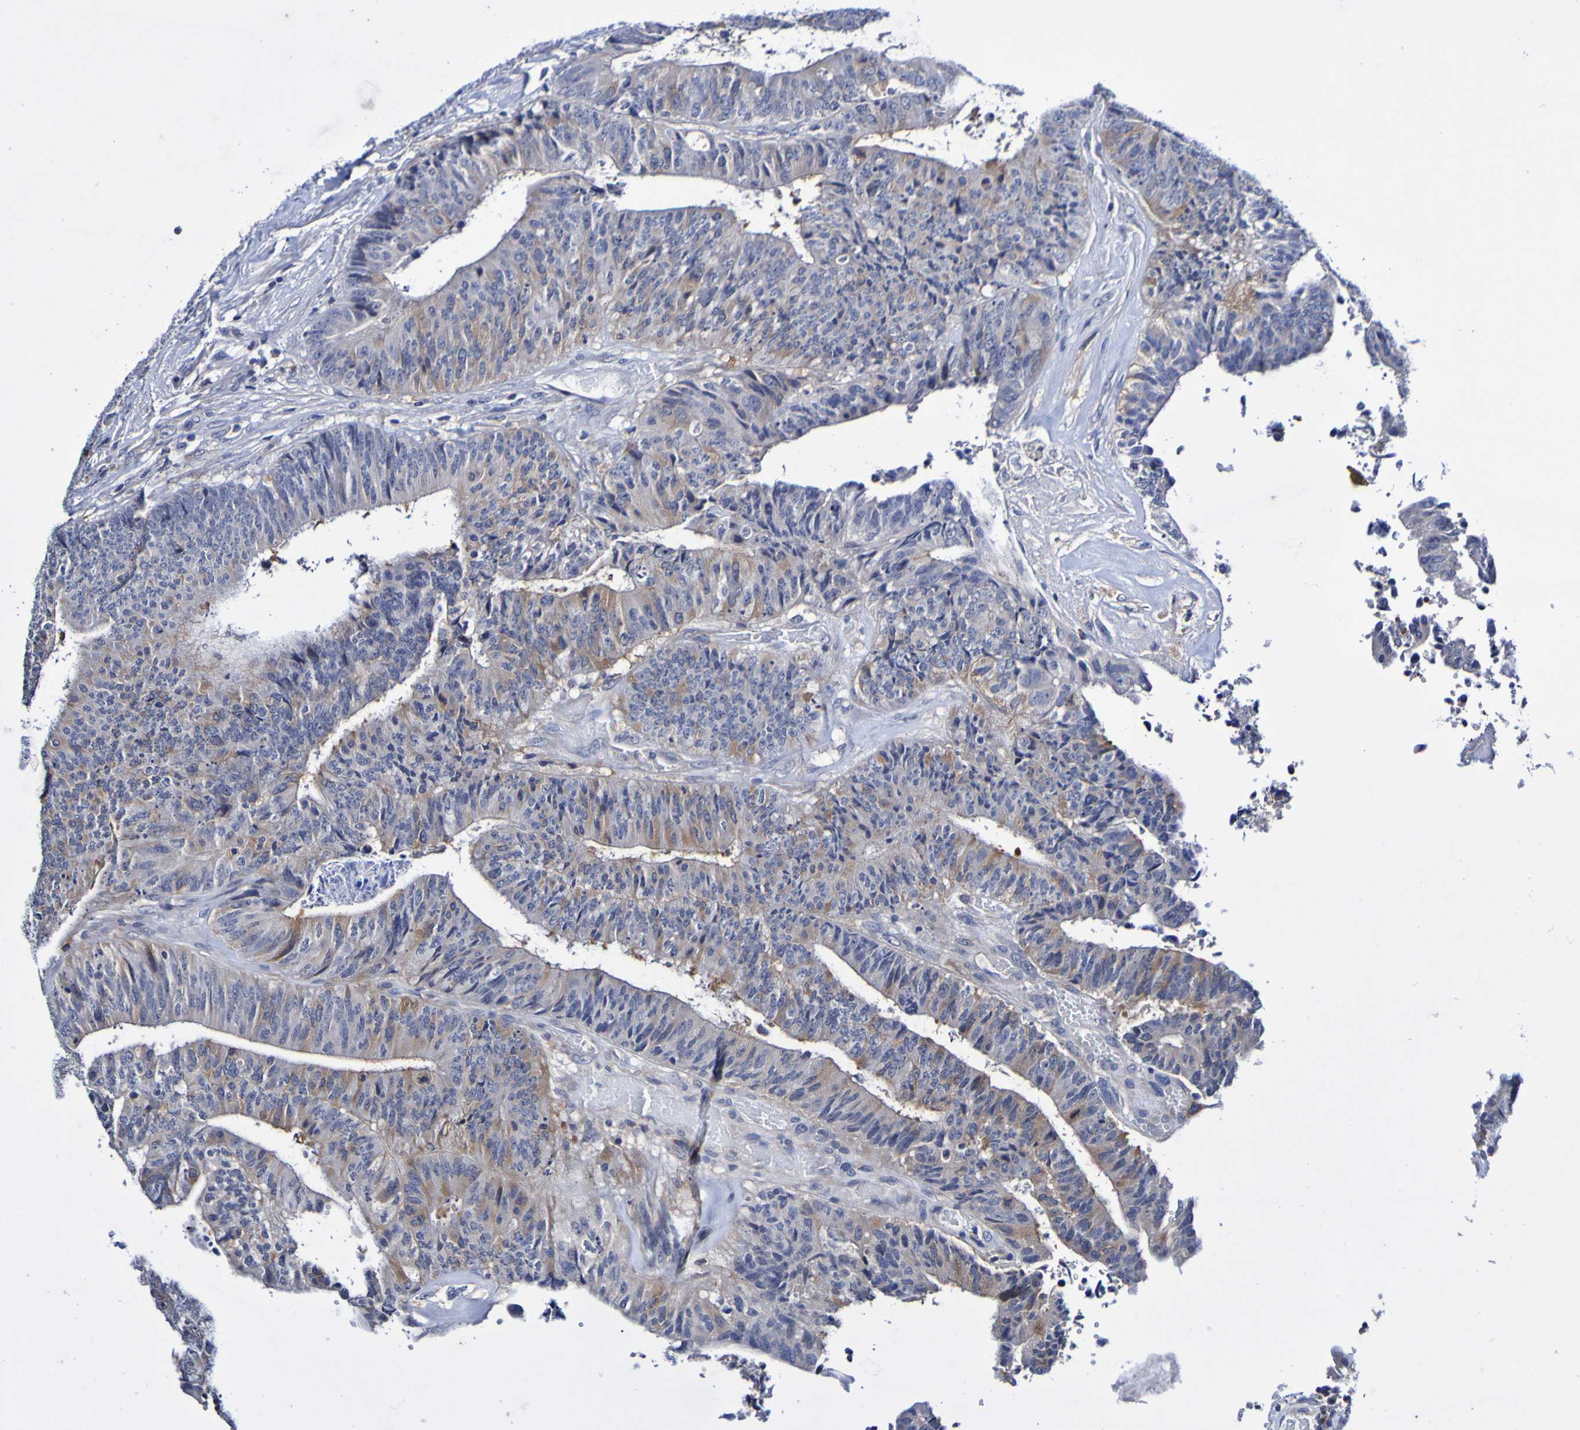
{"staining": {"intensity": "weak", "quantity": "25%-75%", "location": "cytoplasmic/membranous"}, "tissue": "colorectal cancer", "cell_type": "Tumor cells", "image_type": "cancer", "snomed": [{"axis": "morphology", "description": "Adenocarcinoma, NOS"}, {"axis": "topography", "description": "Rectum"}], "caption": "Protein staining demonstrates weak cytoplasmic/membranous expression in about 25%-75% of tumor cells in adenocarcinoma (colorectal). The staining is performed using DAB brown chromogen to label protein expression. The nuclei are counter-stained blue using hematoxylin.", "gene": "ACVR1C", "patient": {"sex": "male", "age": 72}}